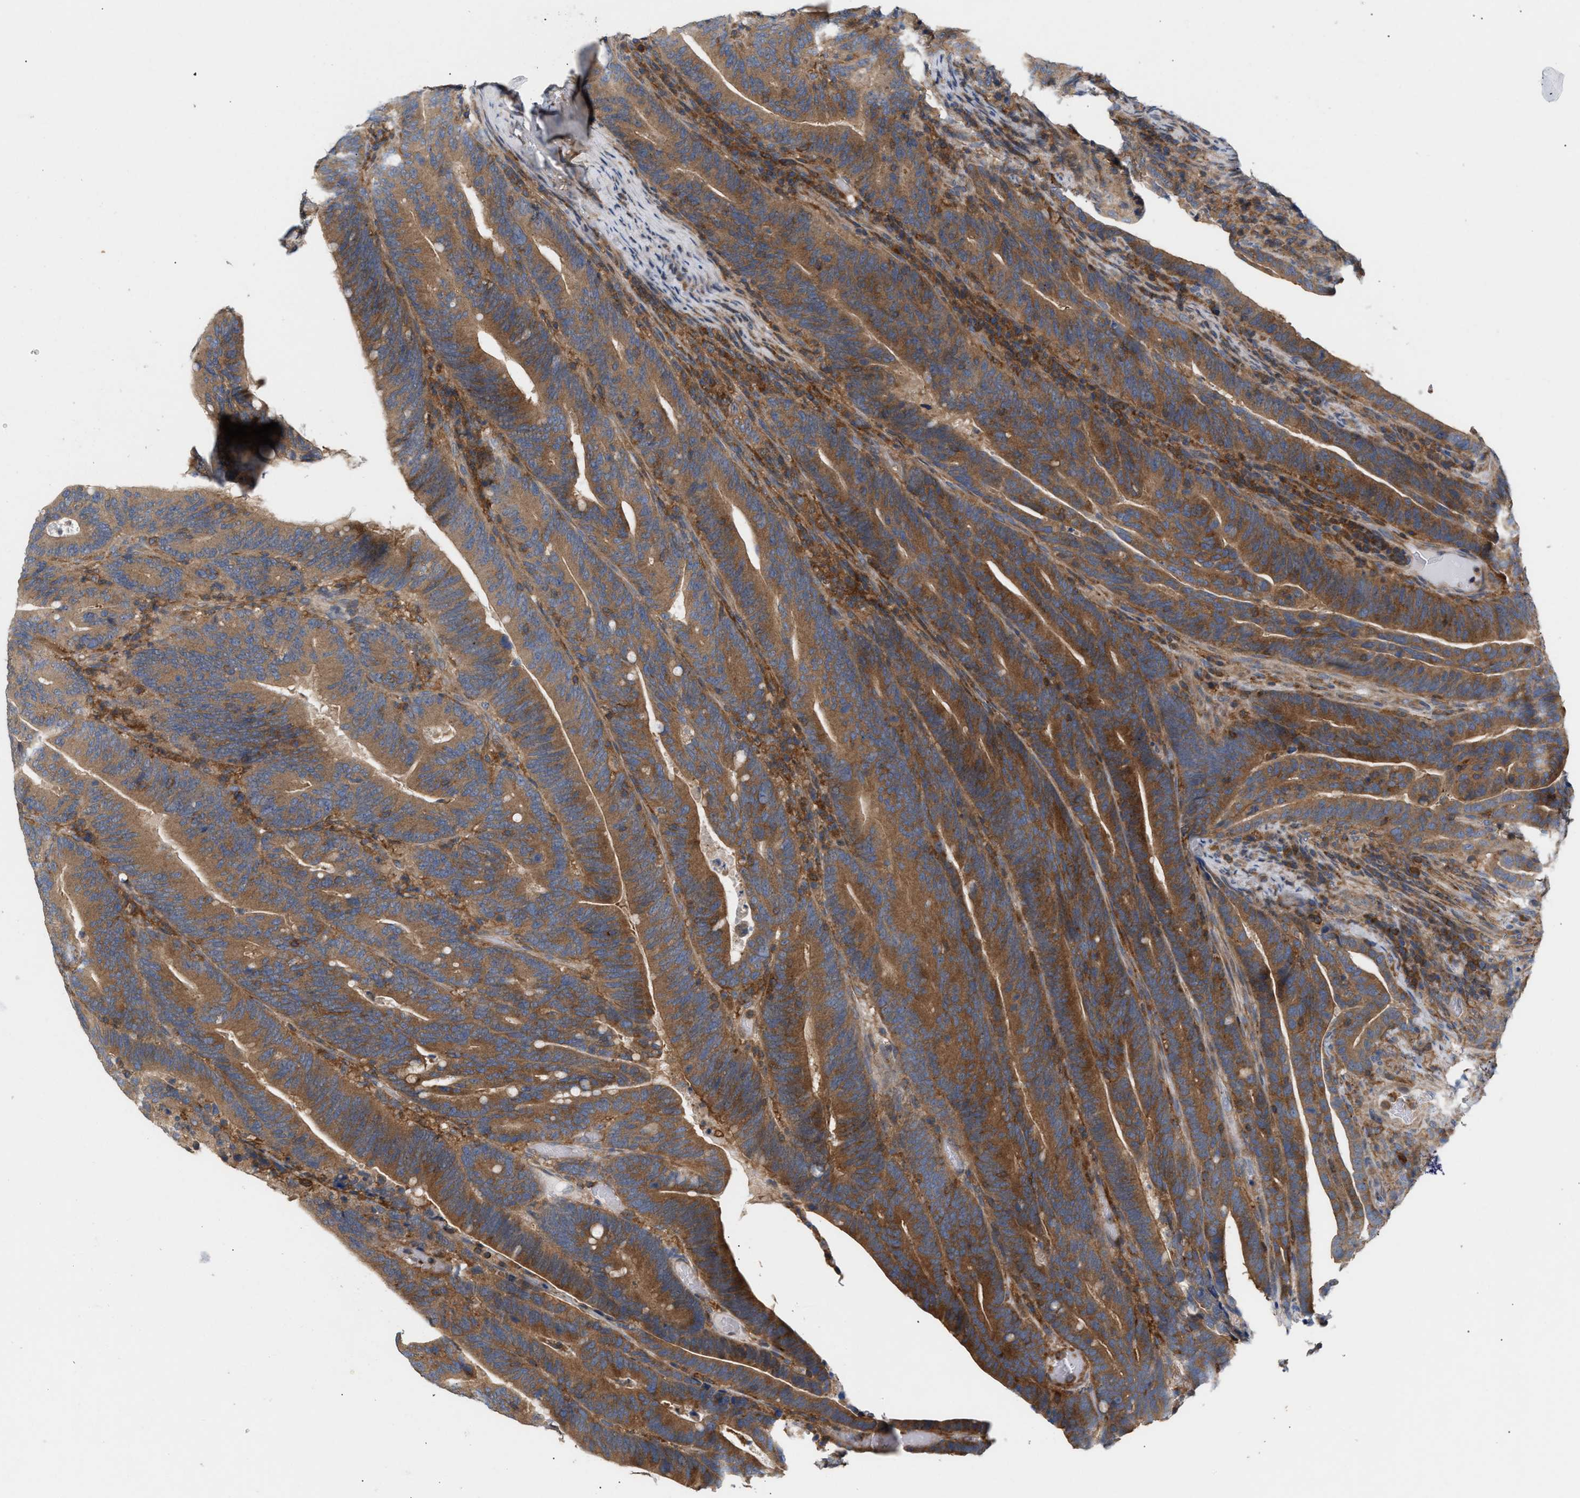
{"staining": {"intensity": "moderate", "quantity": ">75%", "location": "cytoplasmic/membranous"}, "tissue": "colorectal cancer", "cell_type": "Tumor cells", "image_type": "cancer", "snomed": [{"axis": "morphology", "description": "Adenocarcinoma, NOS"}, {"axis": "topography", "description": "Colon"}], "caption": "Immunohistochemistry (DAB (3,3'-diaminobenzidine)) staining of colorectal adenocarcinoma displays moderate cytoplasmic/membranous protein expression in approximately >75% of tumor cells.", "gene": "DBNL", "patient": {"sex": "female", "age": 66}}